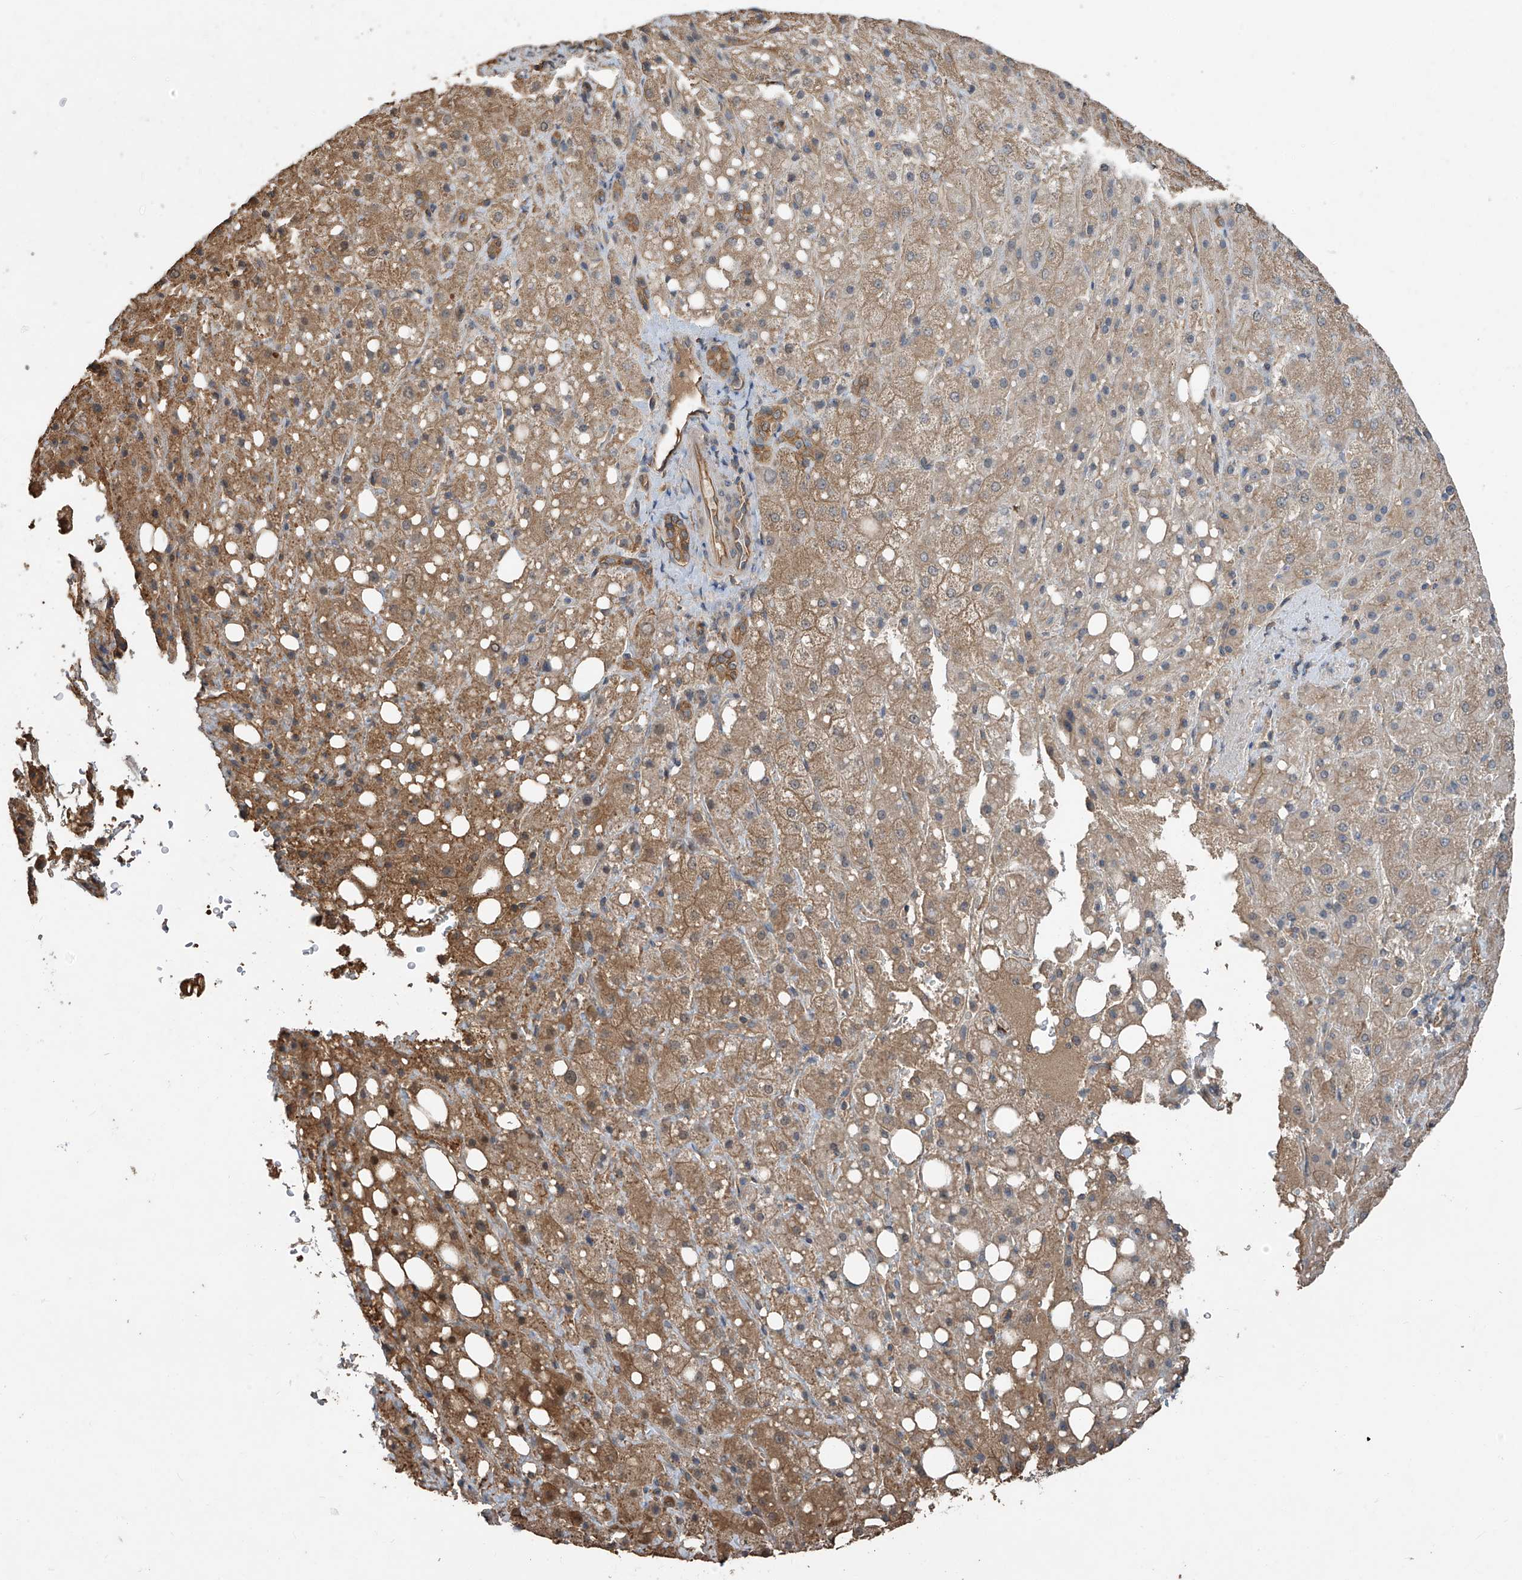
{"staining": {"intensity": "moderate", "quantity": "25%-75%", "location": "cytoplasmic/membranous"}, "tissue": "liver cancer", "cell_type": "Tumor cells", "image_type": "cancer", "snomed": [{"axis": "morphology", "description": "Carcinoma, Hepatocellular, NOS"}, {"axis": "topography", "description": "Liver"}], "caption": "This is a histology image of IHC staining of liver cancer (hepatocellular carcinoma), which shows moderate expression in the cytoplasmic/membranous of tumor cells.", "gene": "AGBL5", "patient": {"sex": "male", "age": 80}}